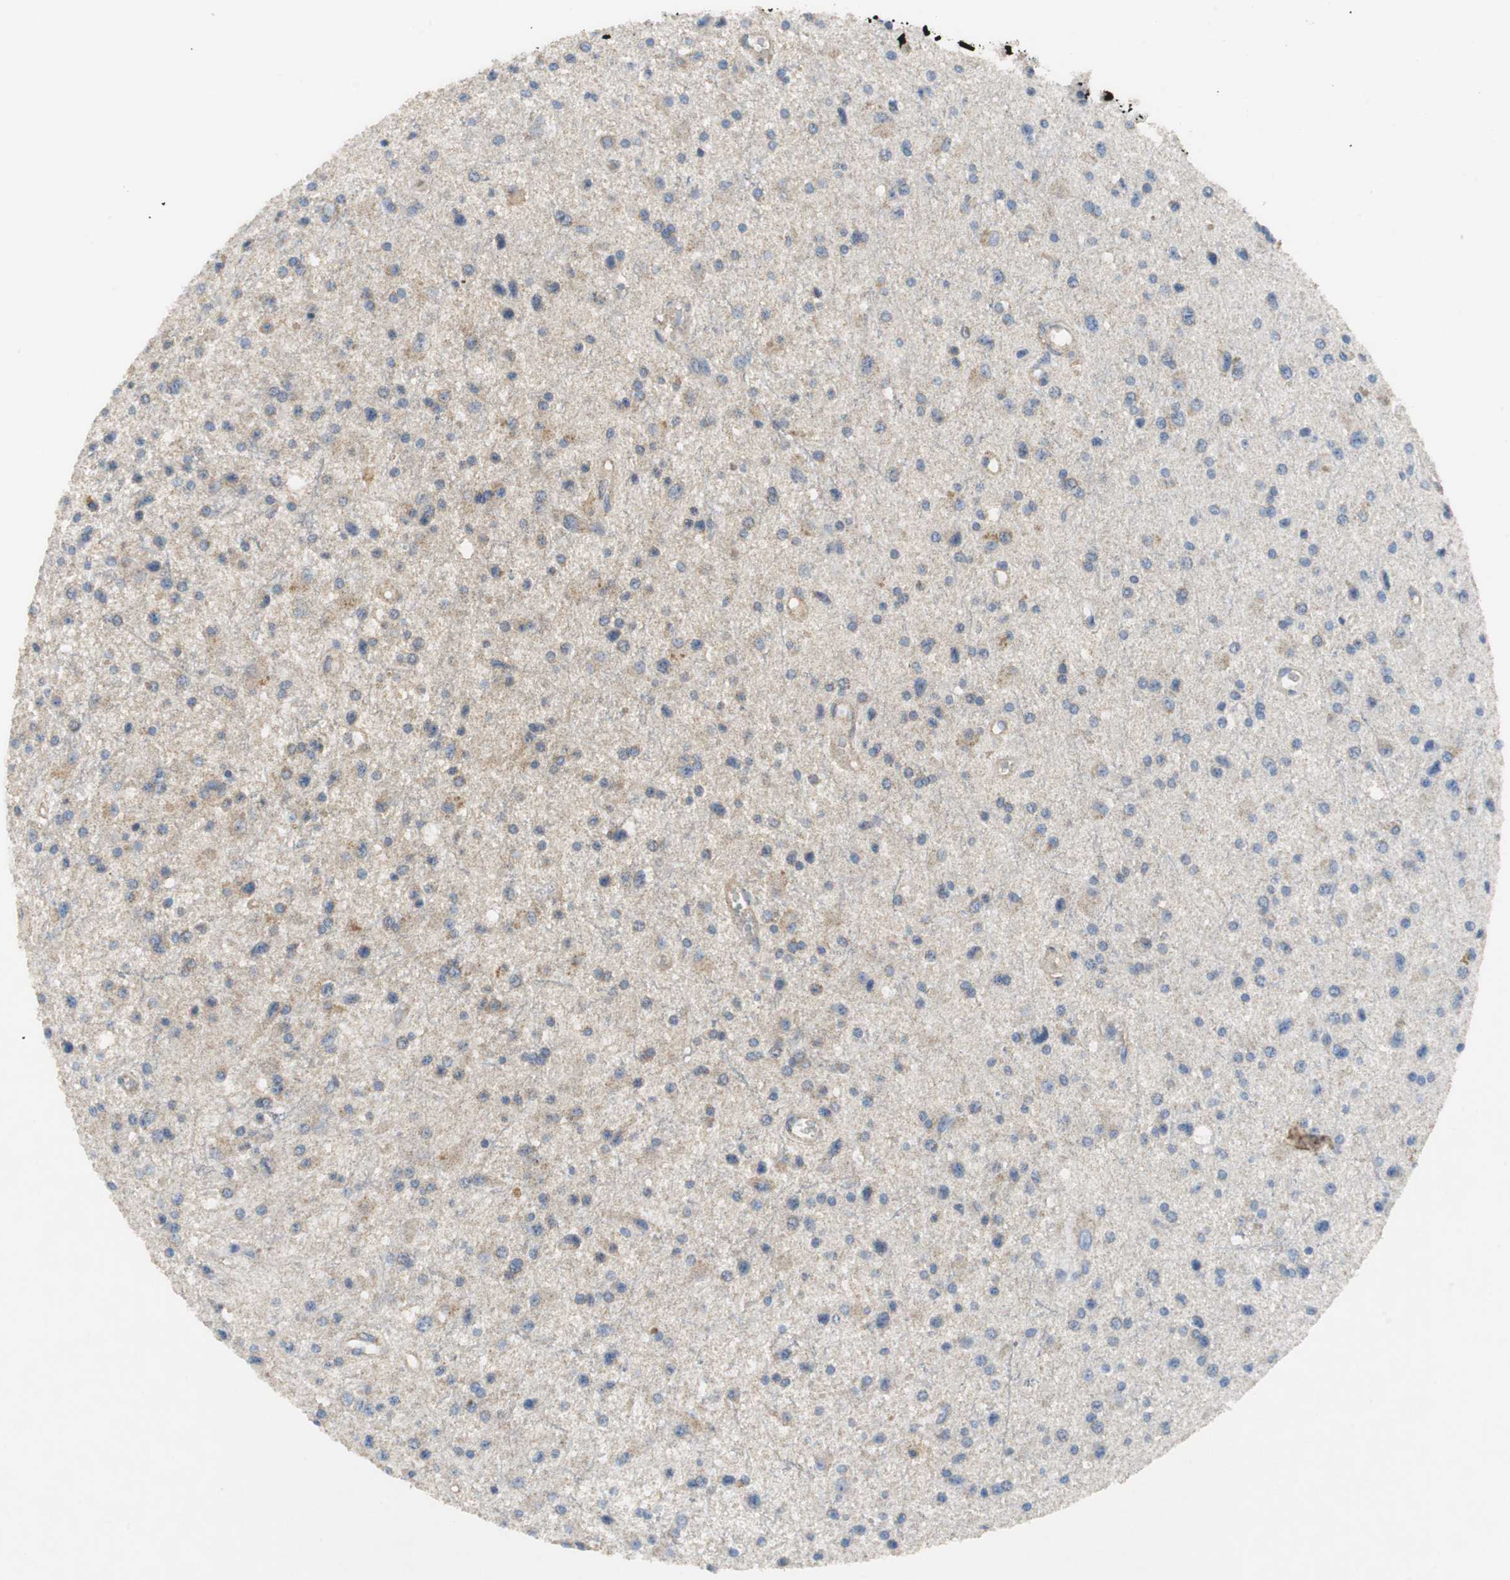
{"staining": {"intensity": "weak", "quantity": "25%-75%", "location": "cytoplasmic/membranous"}, "tissue": "glioma", "cell_type": "Tumor cells", "image_type": "cancer", "snomed": [{"axis": "morphology", "description": "Glioma, malignant, Low grade"}, {"axis": "topography", "description": "Brain"}], "caption": "A high-resolution photomicrograph shows immunohistochemistry staining of glioma, which reveals weak cytoplasmic/membranous expression in approximately 25%-75% of tumor cells. Using DAB (3,3'-diaminobenzidine) (brown) and hematoxylin (blue) stains, captured at high magnification using brightfield microscopy.", "gene": "VBP1", "patient": {"sex": "male", "age": 58}}